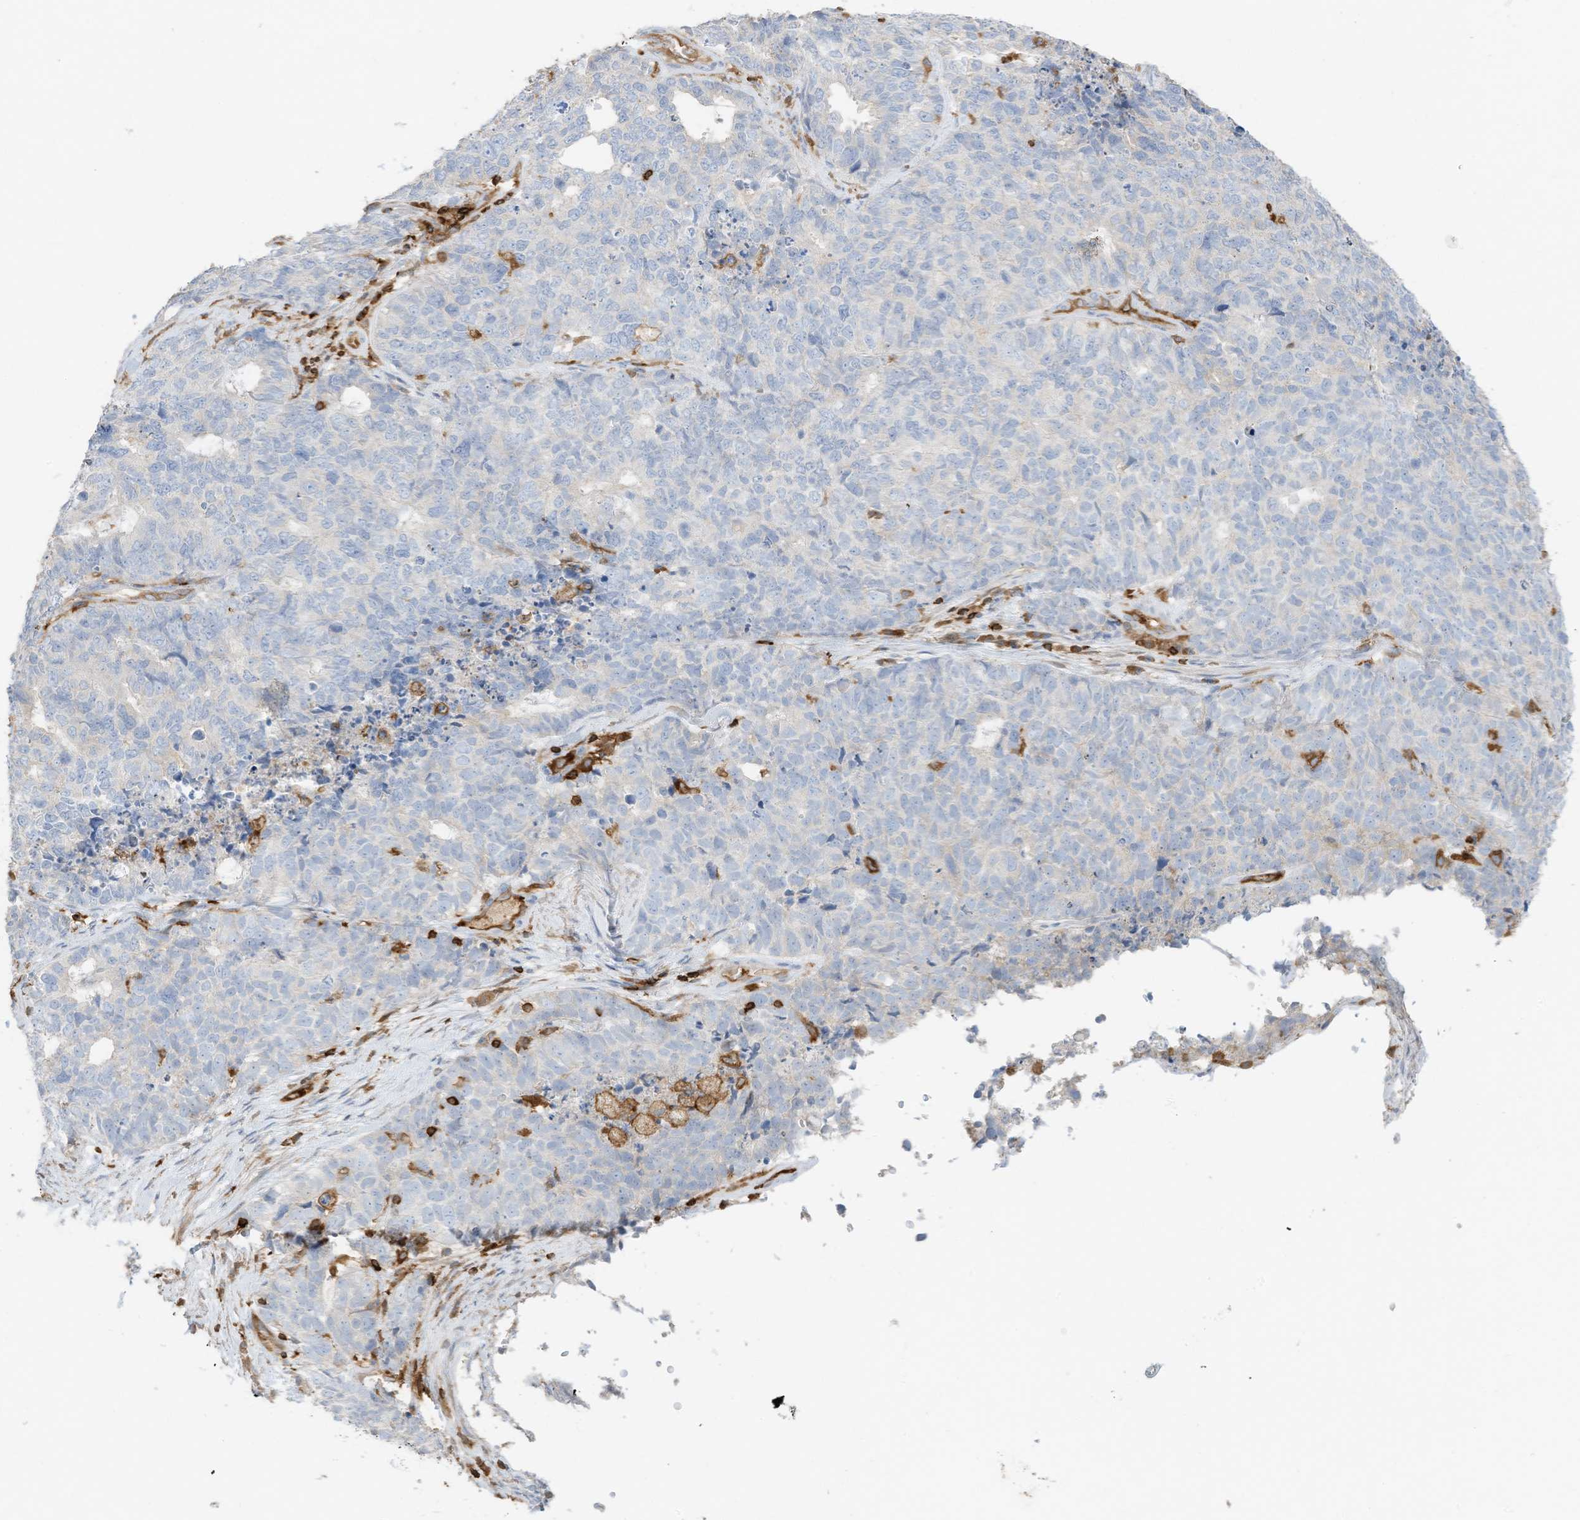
{"staining": {"intensity": "negative", "quantity": "none", "location": "none"}, "tissue": "cervical cancer", "cell_type": "Tumor cells", "image_type": "cancer", "snomed": [{"axis": "morphology", "description": "Squamous cell carcinoma, NOS"}, {"axis": "topography", "description": "Cervix"}], "caption": "Tumor cells show no significant positivity in cervical cancer. (Immunohistochemistry, brightfield microscopy, high magnification).", "gene": "ARHGAP25", "patient": {"sex": "female", "age": 63}}